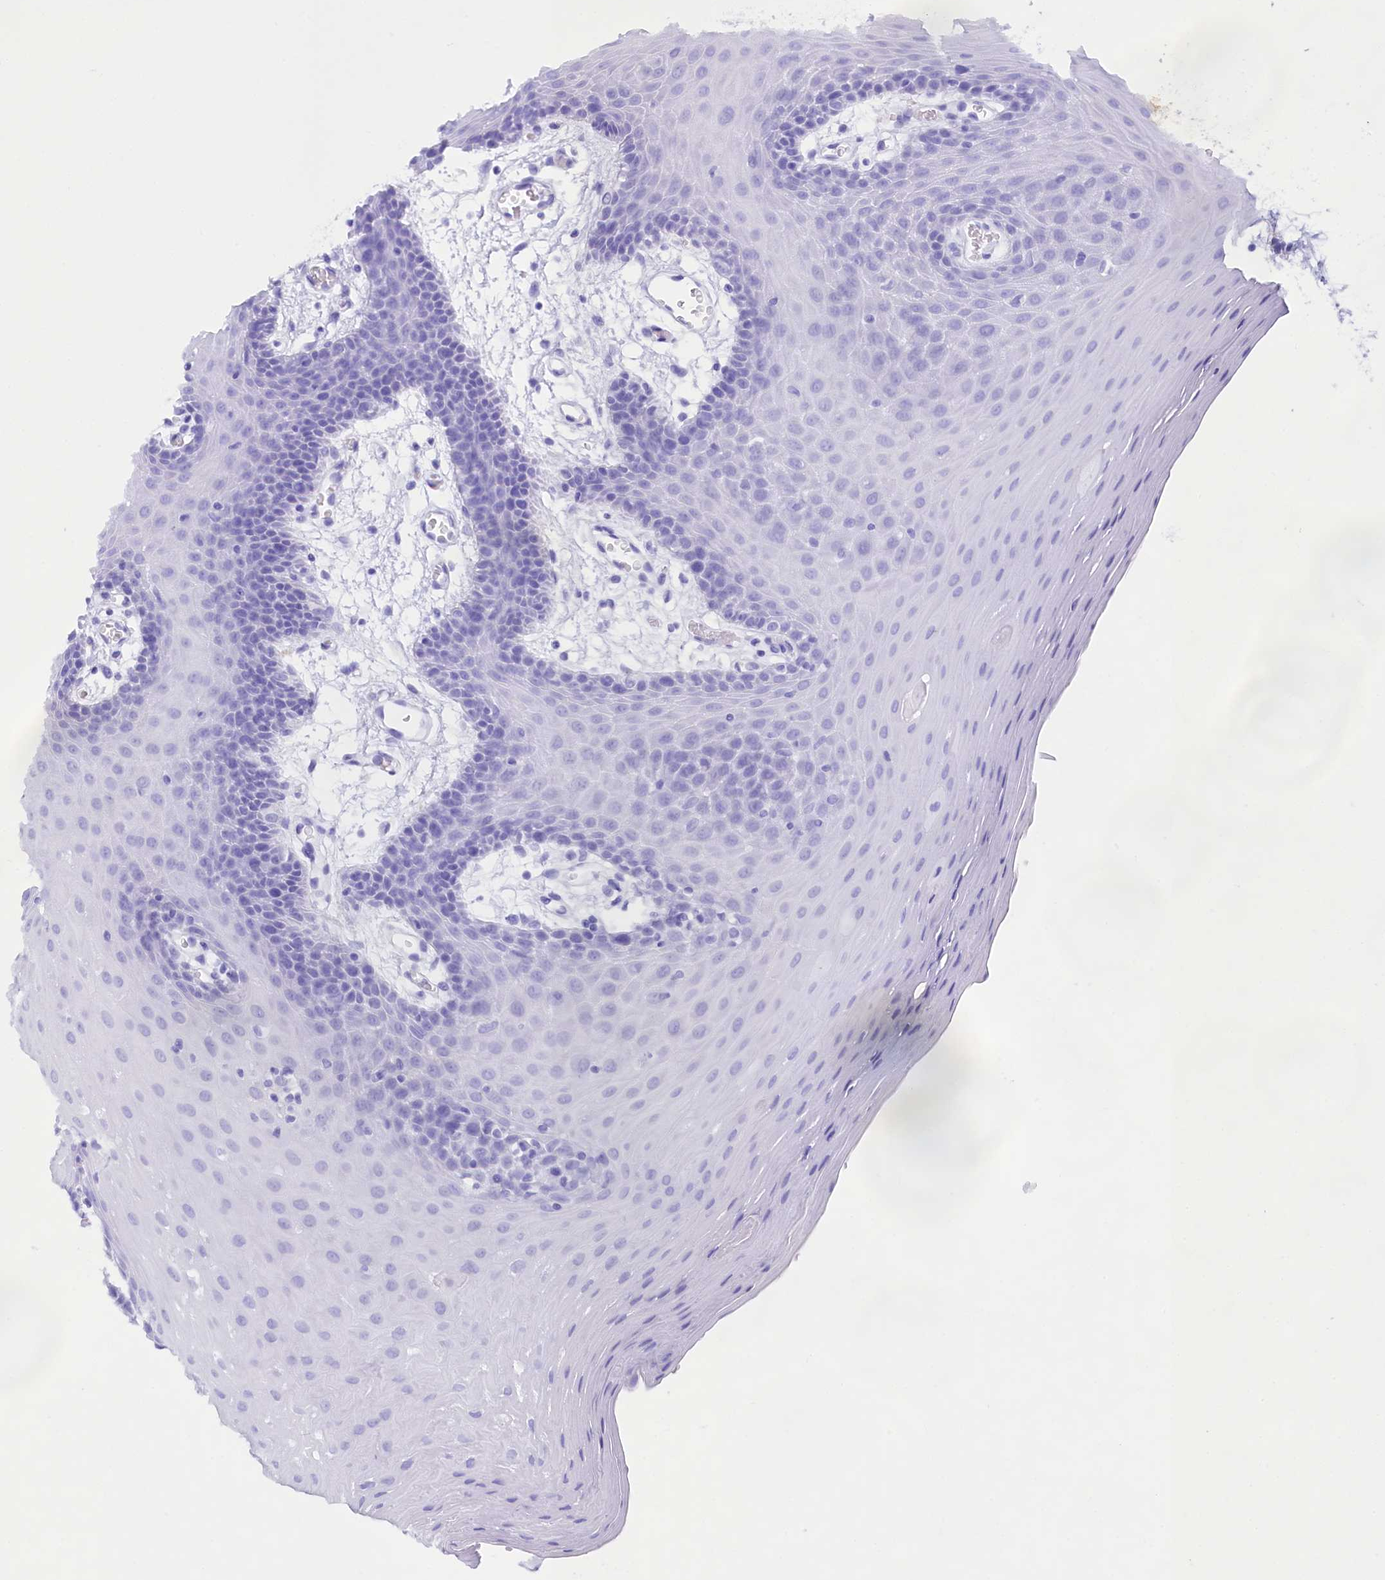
{"staining": {"intensity": "negative", "quantity": "none", "location": "none"}, "tissue": "oral mucosa", "cell_type": "Squamous epithelial cells", "image_type": "normal", "snomed": [{"axis": "morphology", "description": "Normal tissue, NOS"}, {"axis": "topography", "description": "Skeletal muscle"}, {"axis": "topography", "description": "Oral tissue"}, {"axis": "topography", "description": "Salivary gland"}, {"axis": "topography", "description": "Peripheral nerve tissue"}], "caption": "Immunohistochemical staining of benign human oral mucosa reveals no significant expression in squamous epithelial cells.", "gene": "CD99", "patient": {"sex": "male", "age": 54}}